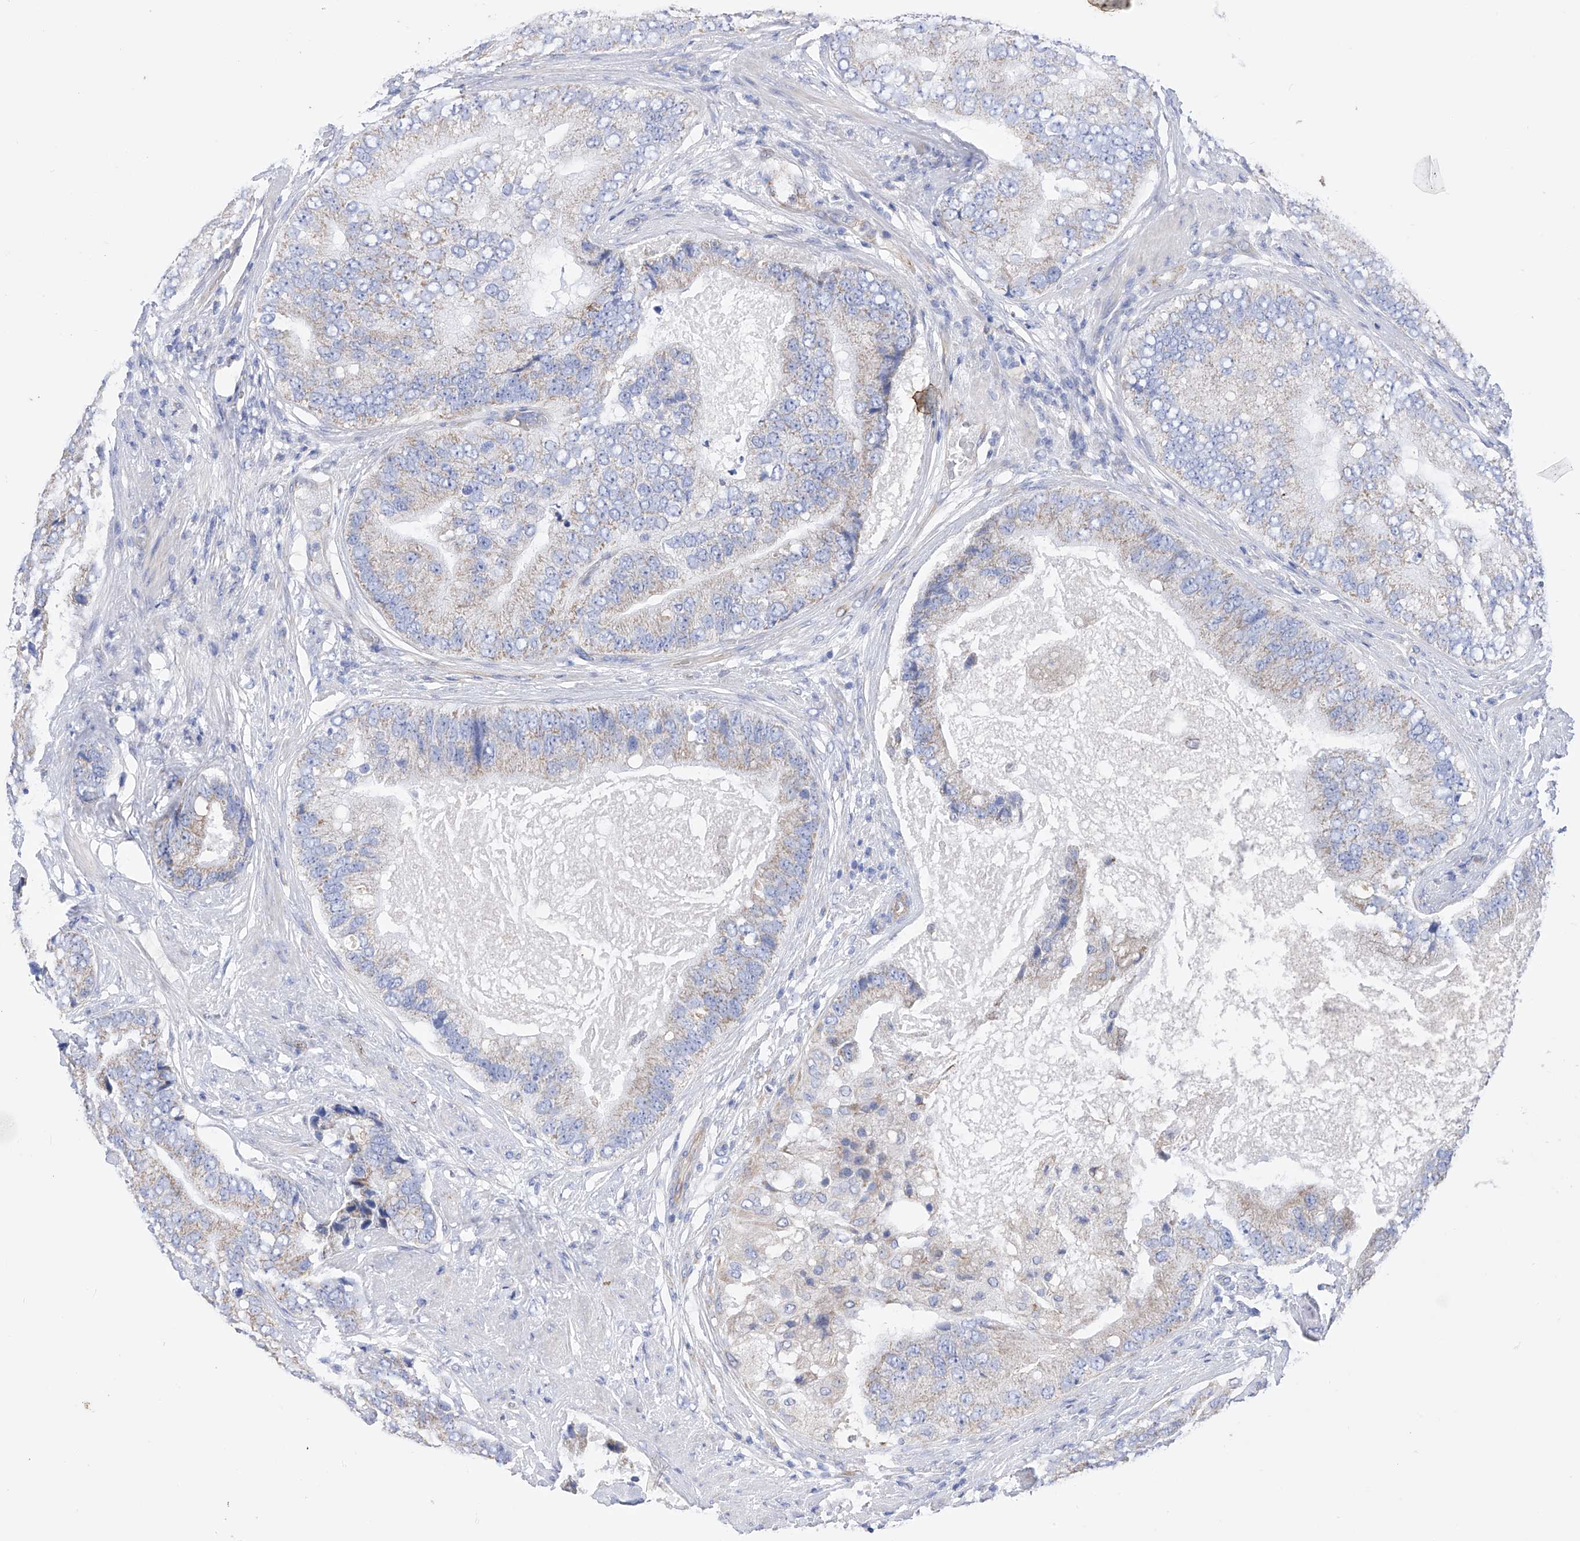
{"staining": {"intensity": "weak", "quantity": "<25%", "location": "cytoplasmic/membranous"}, "tissue": "prostate cancer", "cell_type": "Tumor cells", "image_type": "cancer", "snomed": [{"axis": "morphology", "description": "Adenocarcinoma, High grade"}, {"axis": "topography", "description": "Prostate"}], "caption": "A high-resolution photomicrograph shows IHC staining of adenocarcinoma (high-grade) (prostate), which shows no significant expression in tumor cells.", "gene": "FLG", "patient": {"sex": "male", "age": 70}}